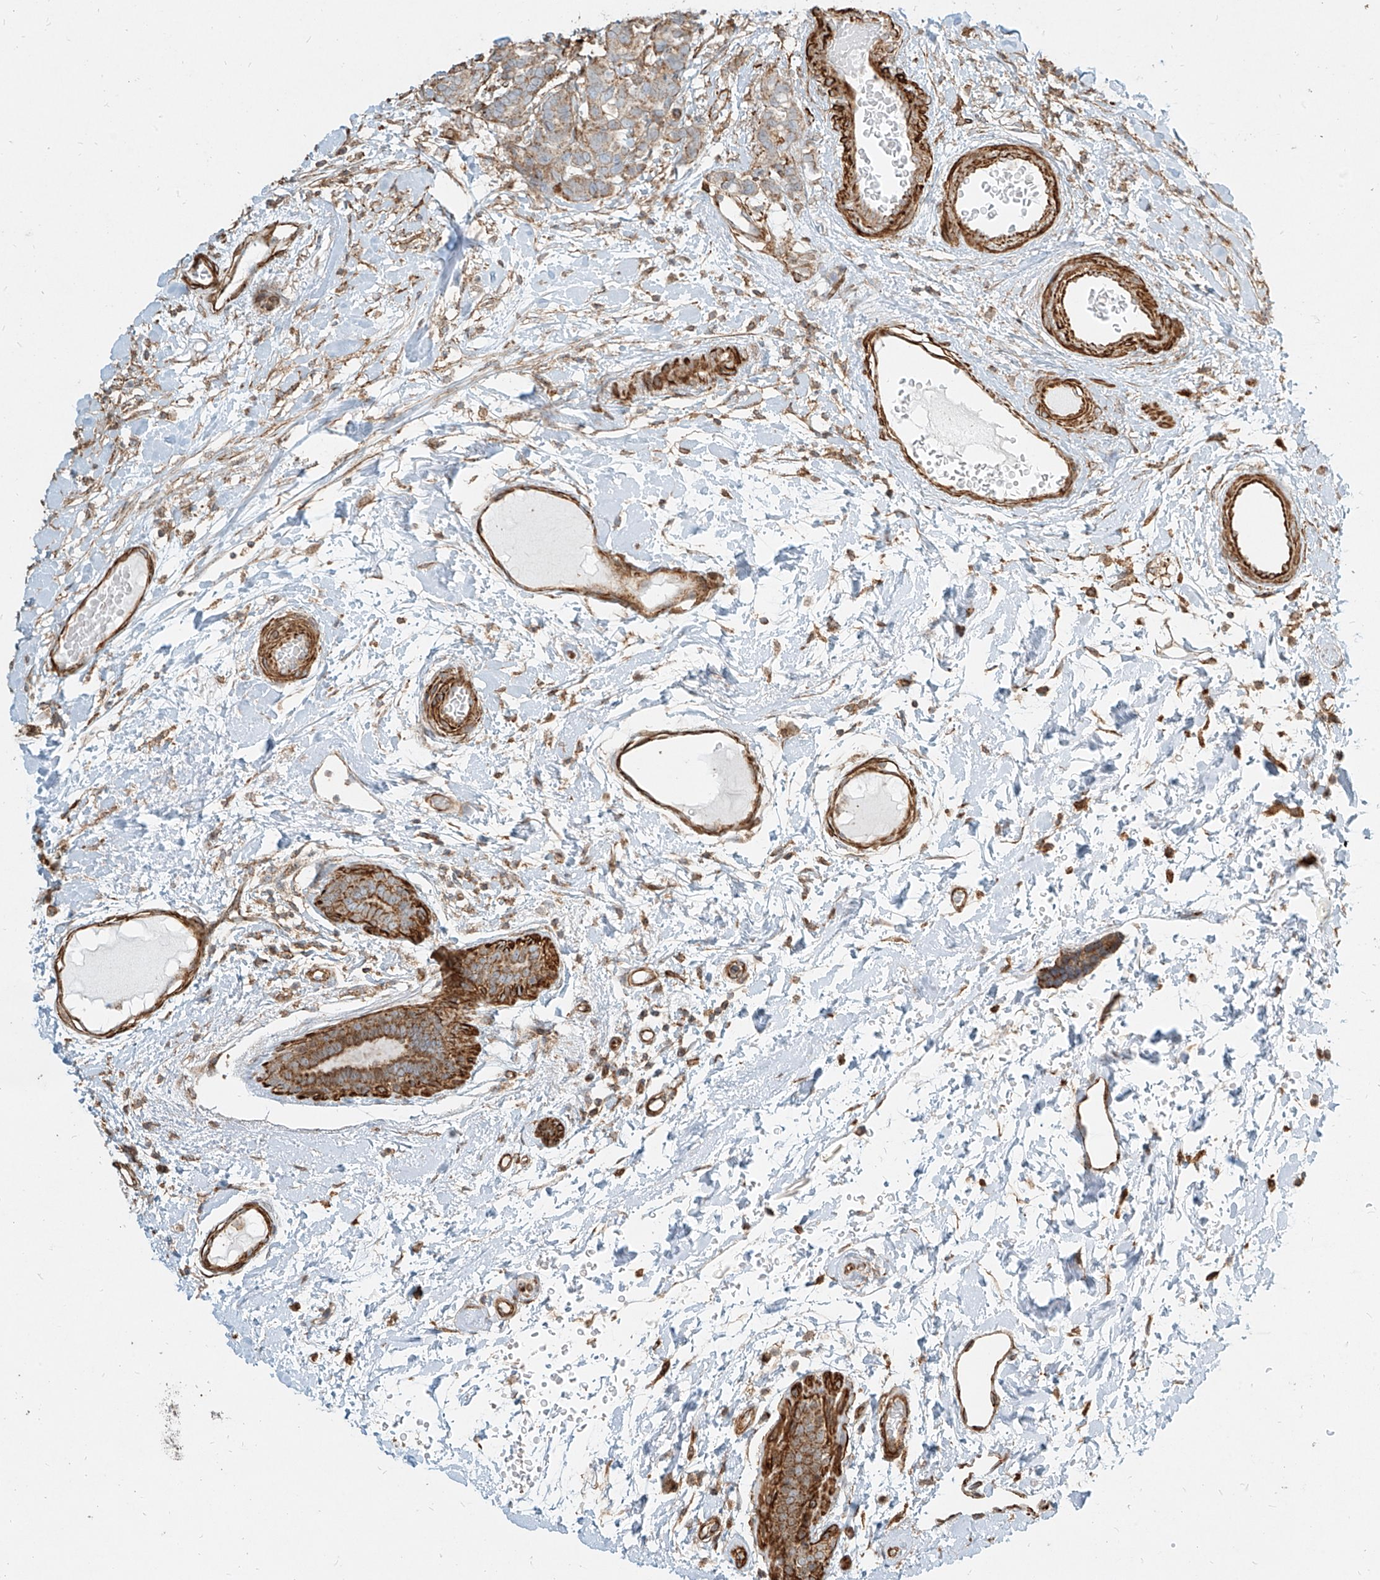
{"staining": {"intensity": "moderate", "quantity": "<25%", "location": "cytoplasmic/membranous"}, "tissue": "breast cancer", "cell_type": "Tumor cells", "image_type": "cancer", "snomed": [{"axis": "morphology", "description": "Duct carcinoma"}, {"axis": "topography", "description": "Breast"}], "caption": "Moderate cytoplasmic/membranous staining is seen in approximately <25% of tumor cells in infiltrating ductal carcinoma (breast).", "gene": "MTX2", "patient": {"sex": "female", "age": 87}}